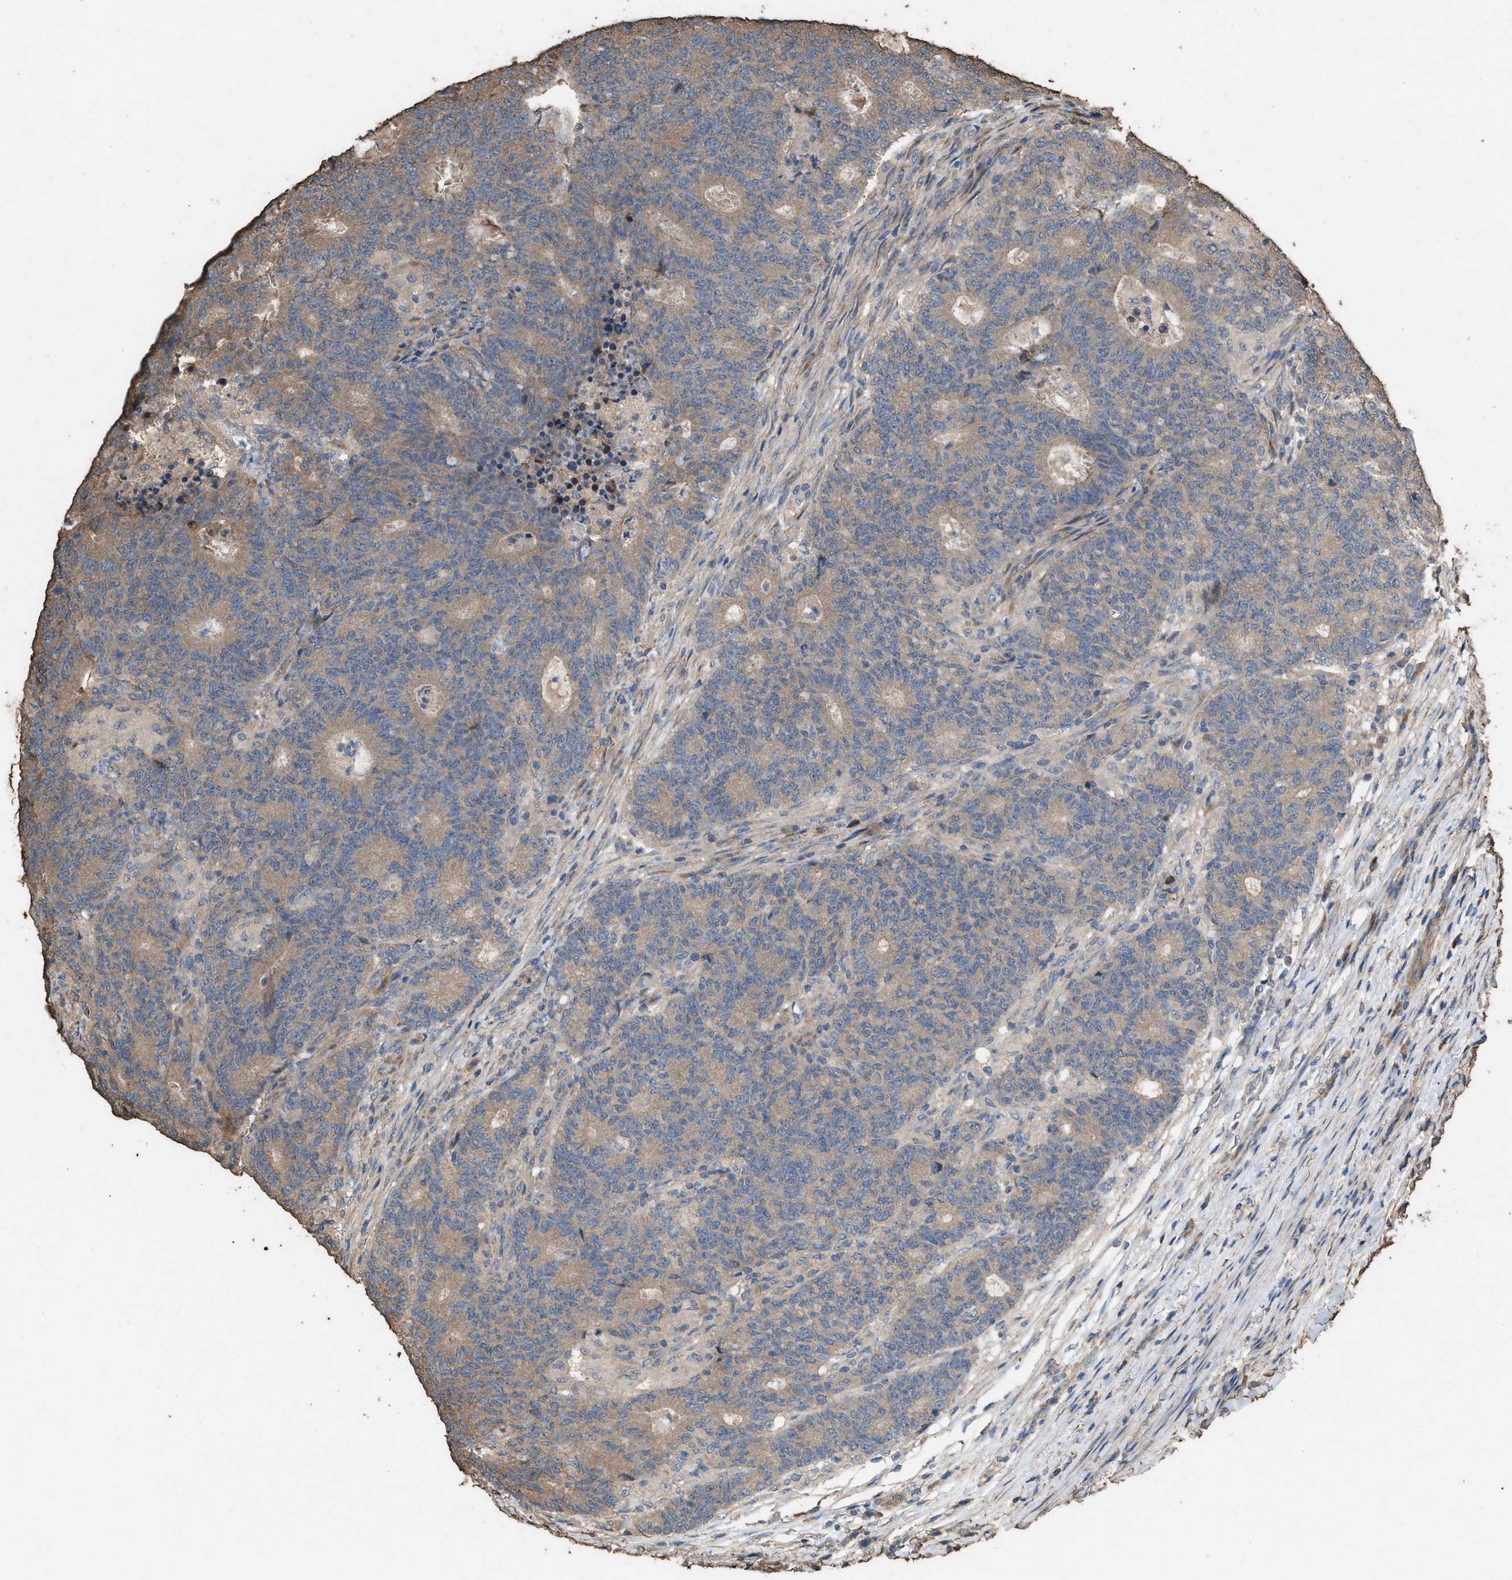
{"staining": {"intensity": "weak", "quantity": ">75%", "location": "cytoplasmic/membranous"}, "tissue": "colorectal cancer", "cell_type": "Tumor cells", "image_type": "cancer", "snomed": [{"axis": "morphology", "description": "Normal tissue, NOS"}, {"axis": "morphology", "description": "Adenocarcinoma, NOS"}, {"axis": "topography", "description": "Colon"}], "caption": "Protein staining by immunohistochemistry shows weak cytoplasmic/membranous expression in approximately >75% of tumor cells in adenocarcinoma (colorectal).", "gene": "DCAF7", "patient": {"sex": "female", "age": 75}}